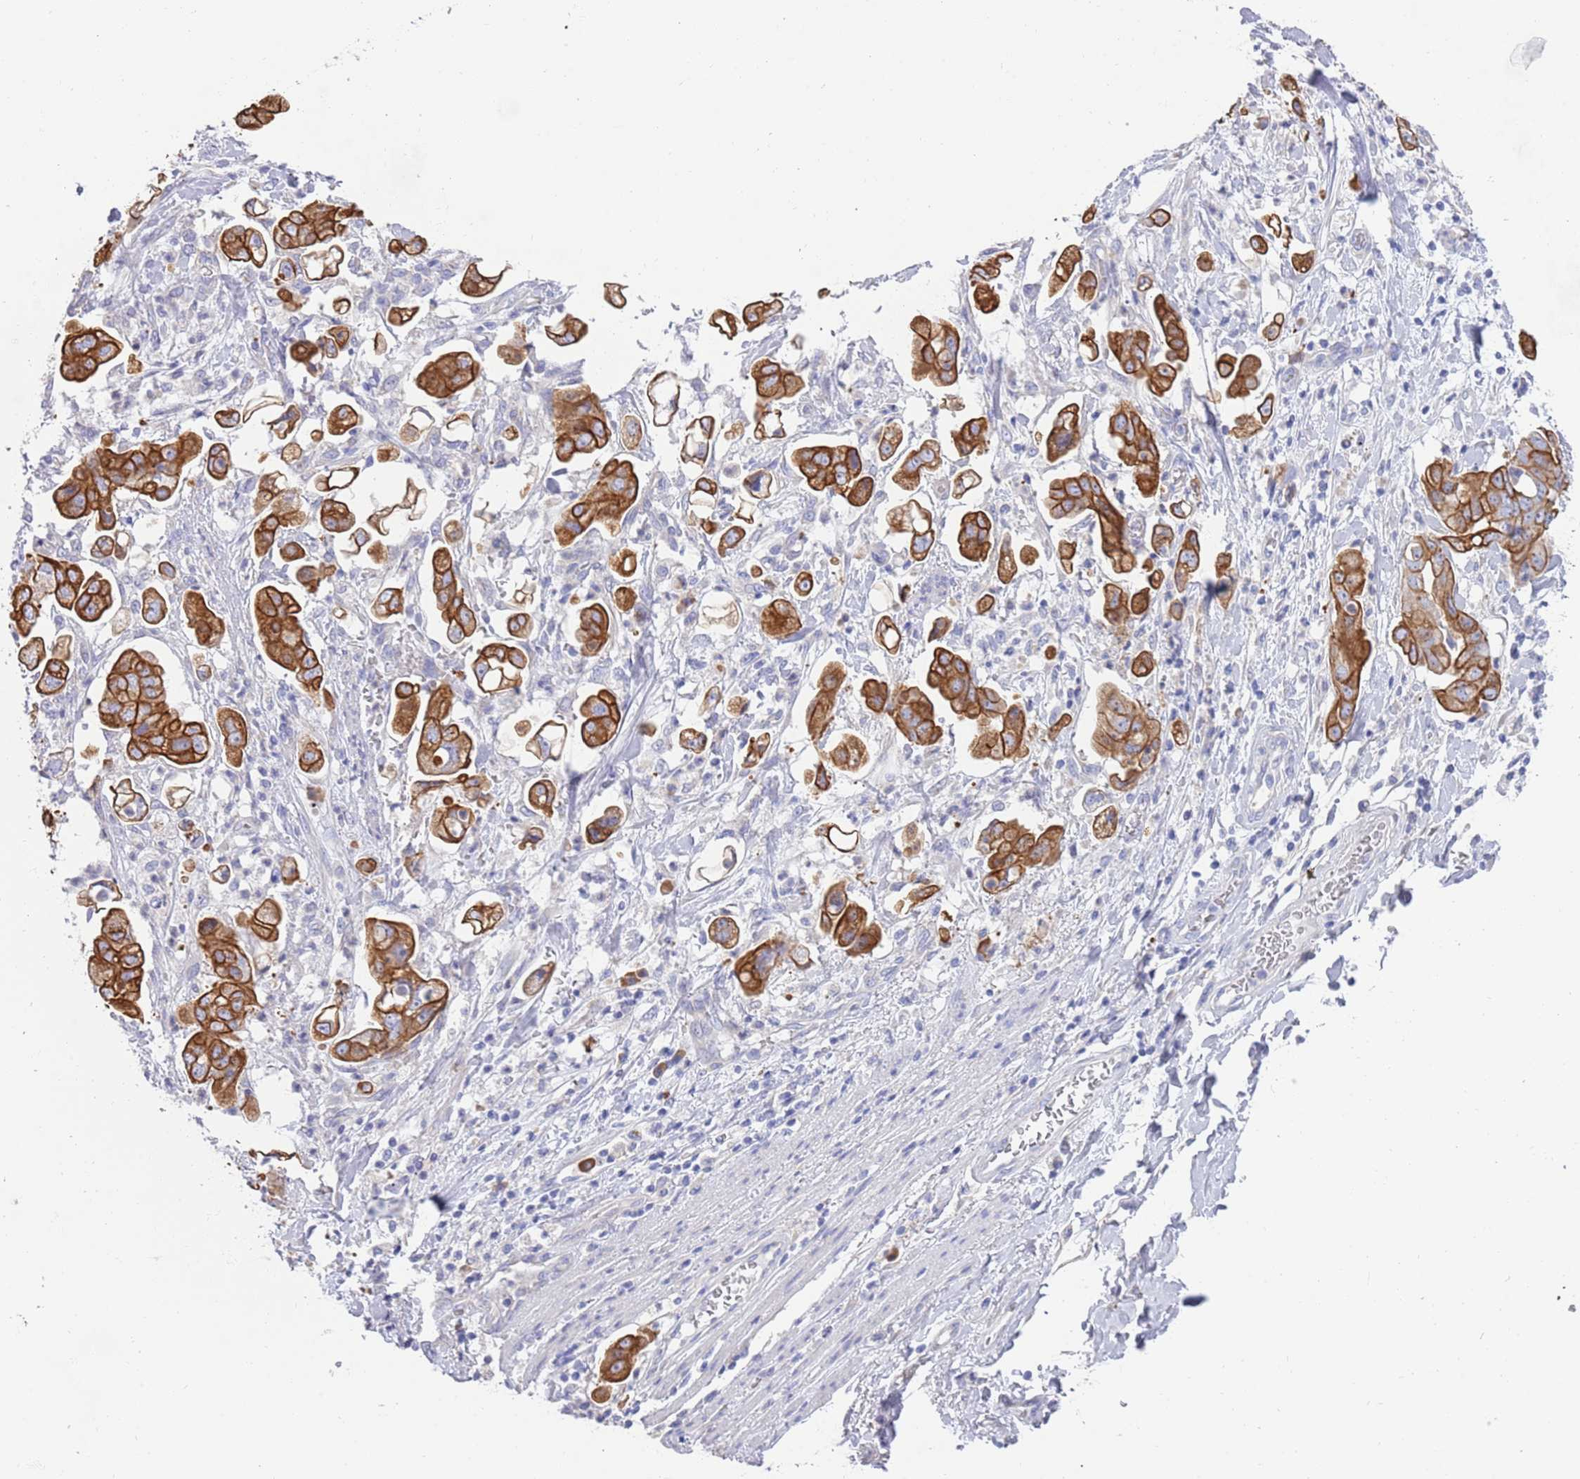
{"staining": {"intensity": "strong", "quantity": ">75%", "location": "cytoplasmic/membranous"}, "tissue": "stomach cancer", "cell_type": "Tumor cells", "image_type": "cancer", "snomed": [{"axis": "morphology", "description": "Adenocarcinoma, NOS"}, {"axis": "topography", "description": "Stomach"}], "caption": "Protein positivity by IHC reveals strong cytoplasmic/membranous positivity in about >75% of tumor cells in adenocarcinoma (stomach).", "gene": "CCDC149", "patient": {"sex": "male", "age": 62}}